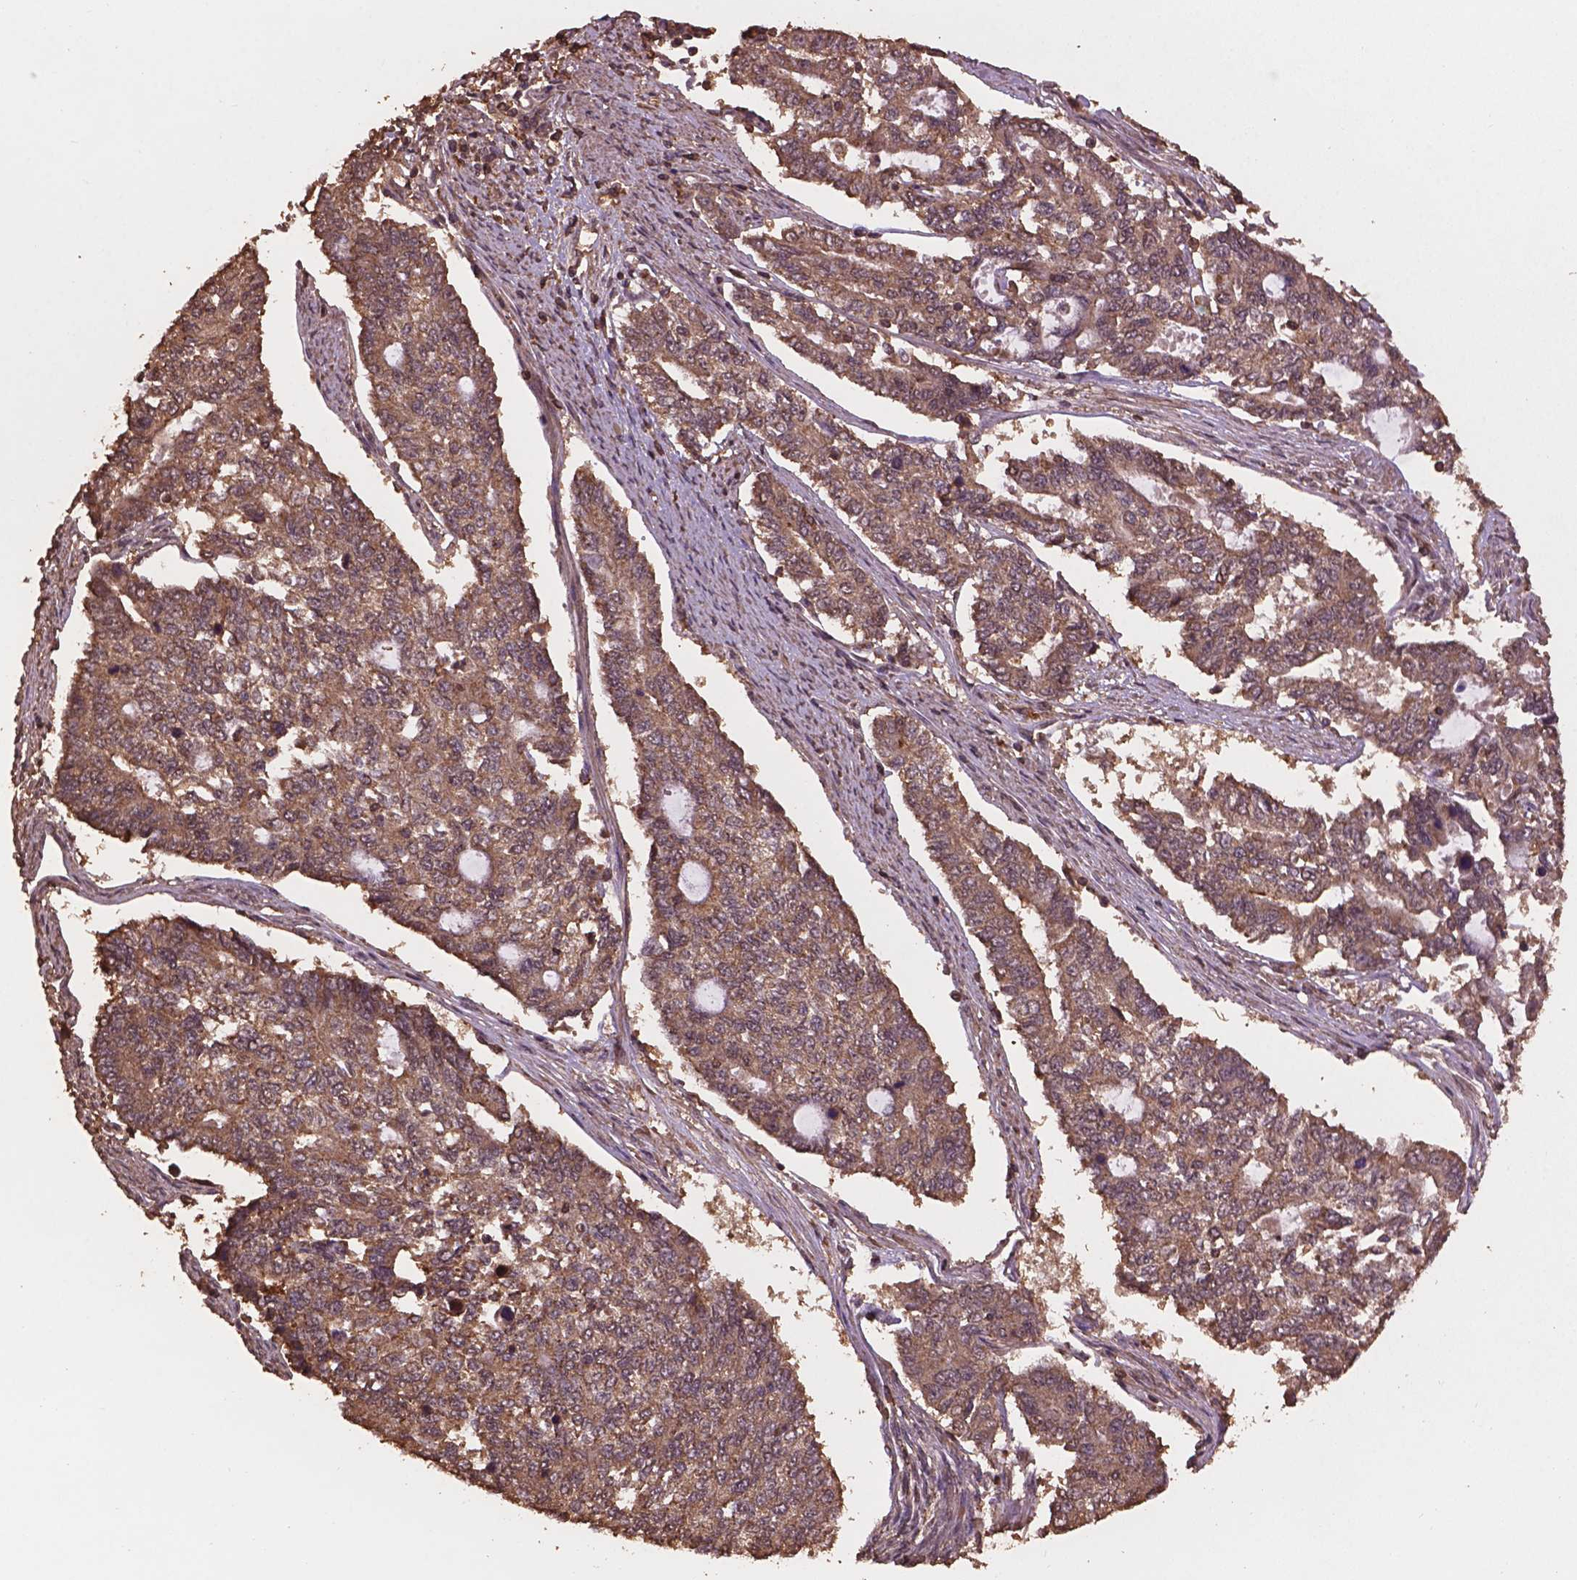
{"staining": {"intensity": "weak", "quantity": ">75%", "location": "cytoplasmic/membranous"}, "tissue": "endometrial cancer", "cell_type": "Tumor cells", "image_type": "cancer", "snomed": [{"axis": "morphology", "description": "Adenocarcinoma, NOS"}, {"axis": "topography", "description": "Uterus"}], "caption": "DAB immunohistochemical staining of endometrial adenocarcinoma displays weak cytoplasmic/membranous protein staining in approximately >75% of tumor cells.", "gene": "BABAM1", "patient": {"sex": "female", "age": 59}}